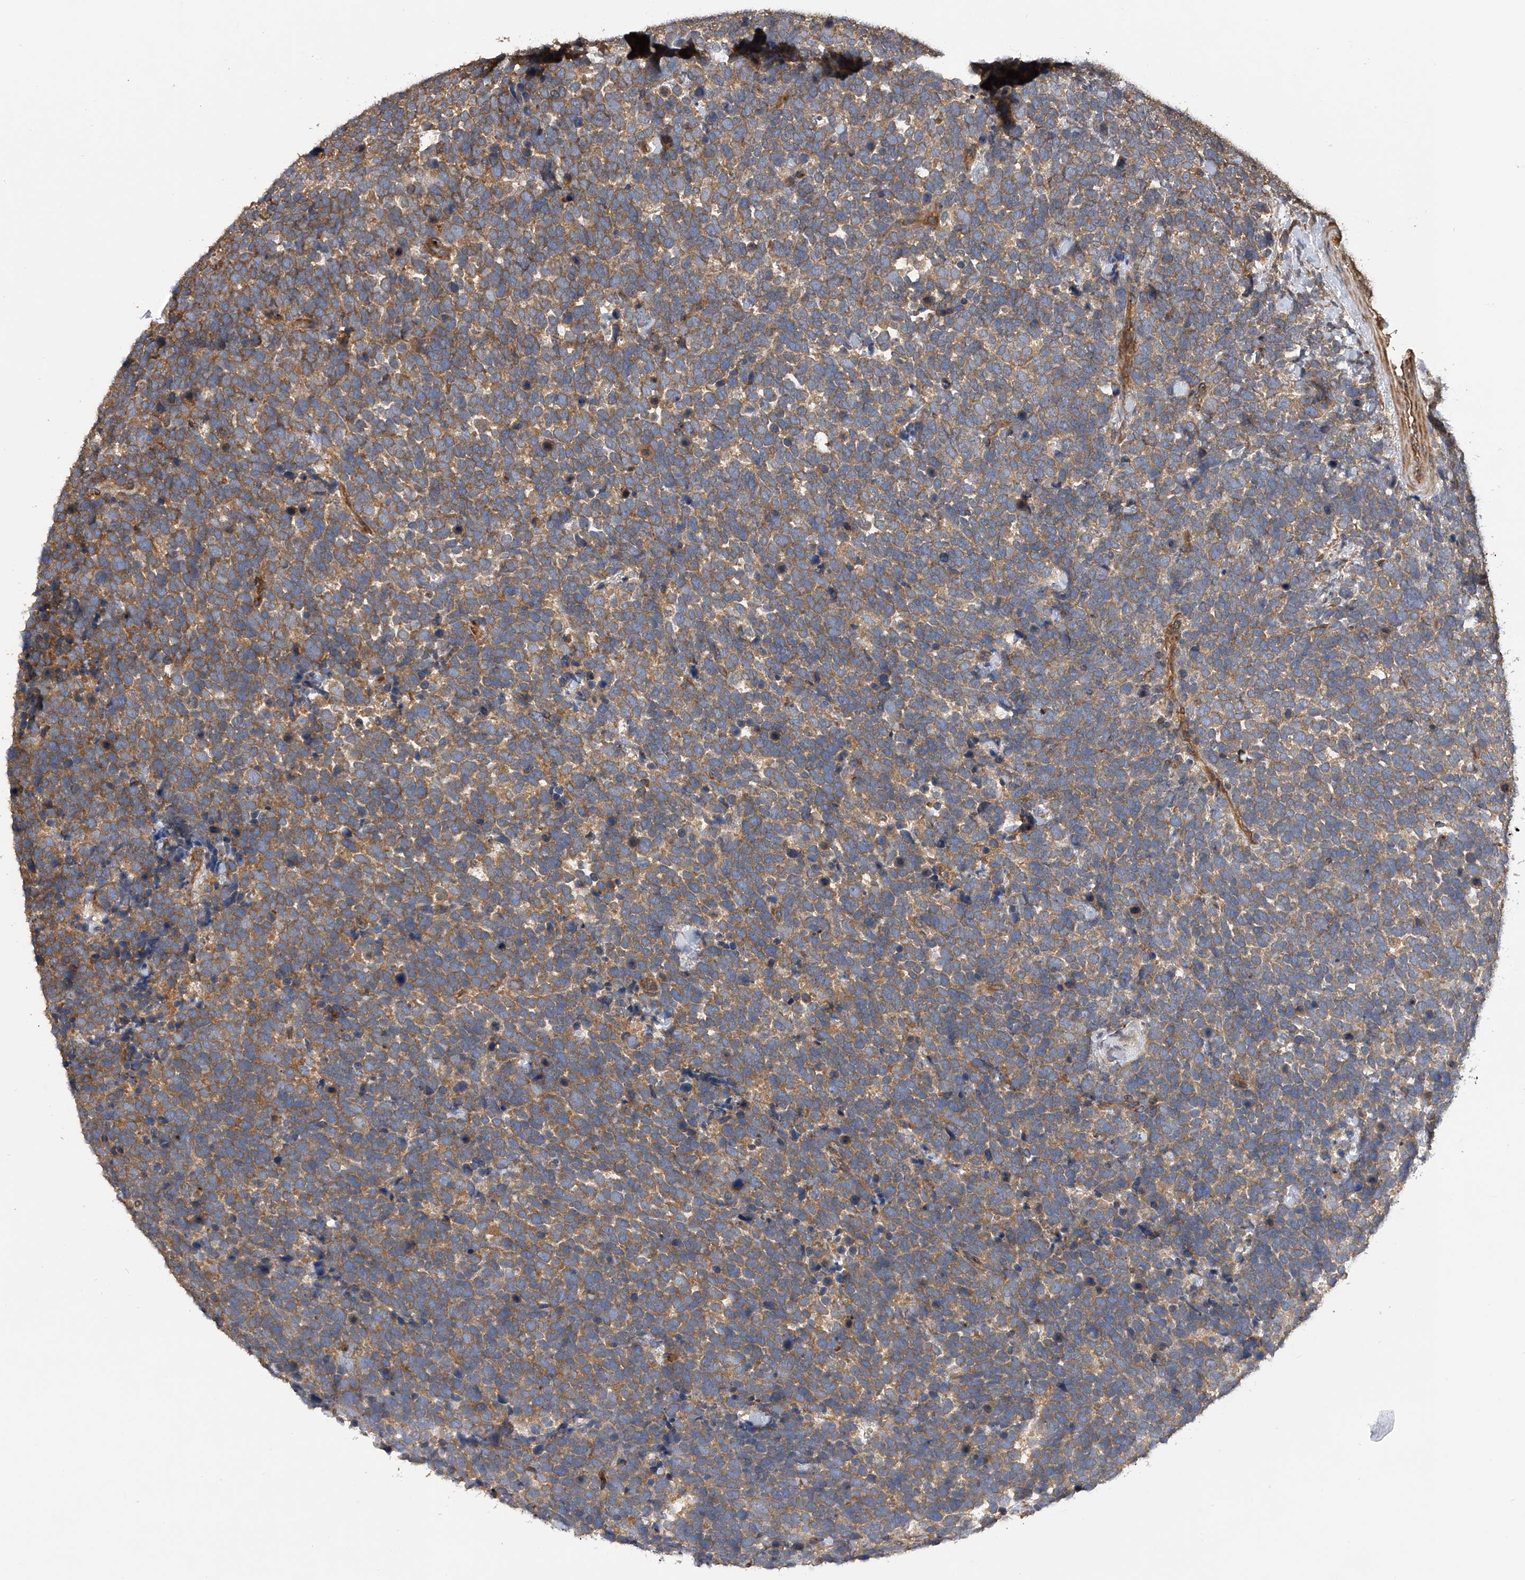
{"staining": {"intensity": "moderate", "quantity": "<25%", "location": "cytoplasmic/membranous"}, "tissue": "urothelial cancer", "cell_type": "Tumor cells", "image_type": "cancer", "snomed": [{"axis": "morphology", "description": "Urothelial carcinoma, High grade"}, {"axis": "topography", "description": "Urinary bladder"}], "caption": "This is an image of immunohistochemistry staining of urothelial carcinoma (high-grade), which shows moderate expression in the cytoplasmic/membranous of tumor cells.", "gene": "PTPRA", "patient": {"sex": "female", "age": 82}}